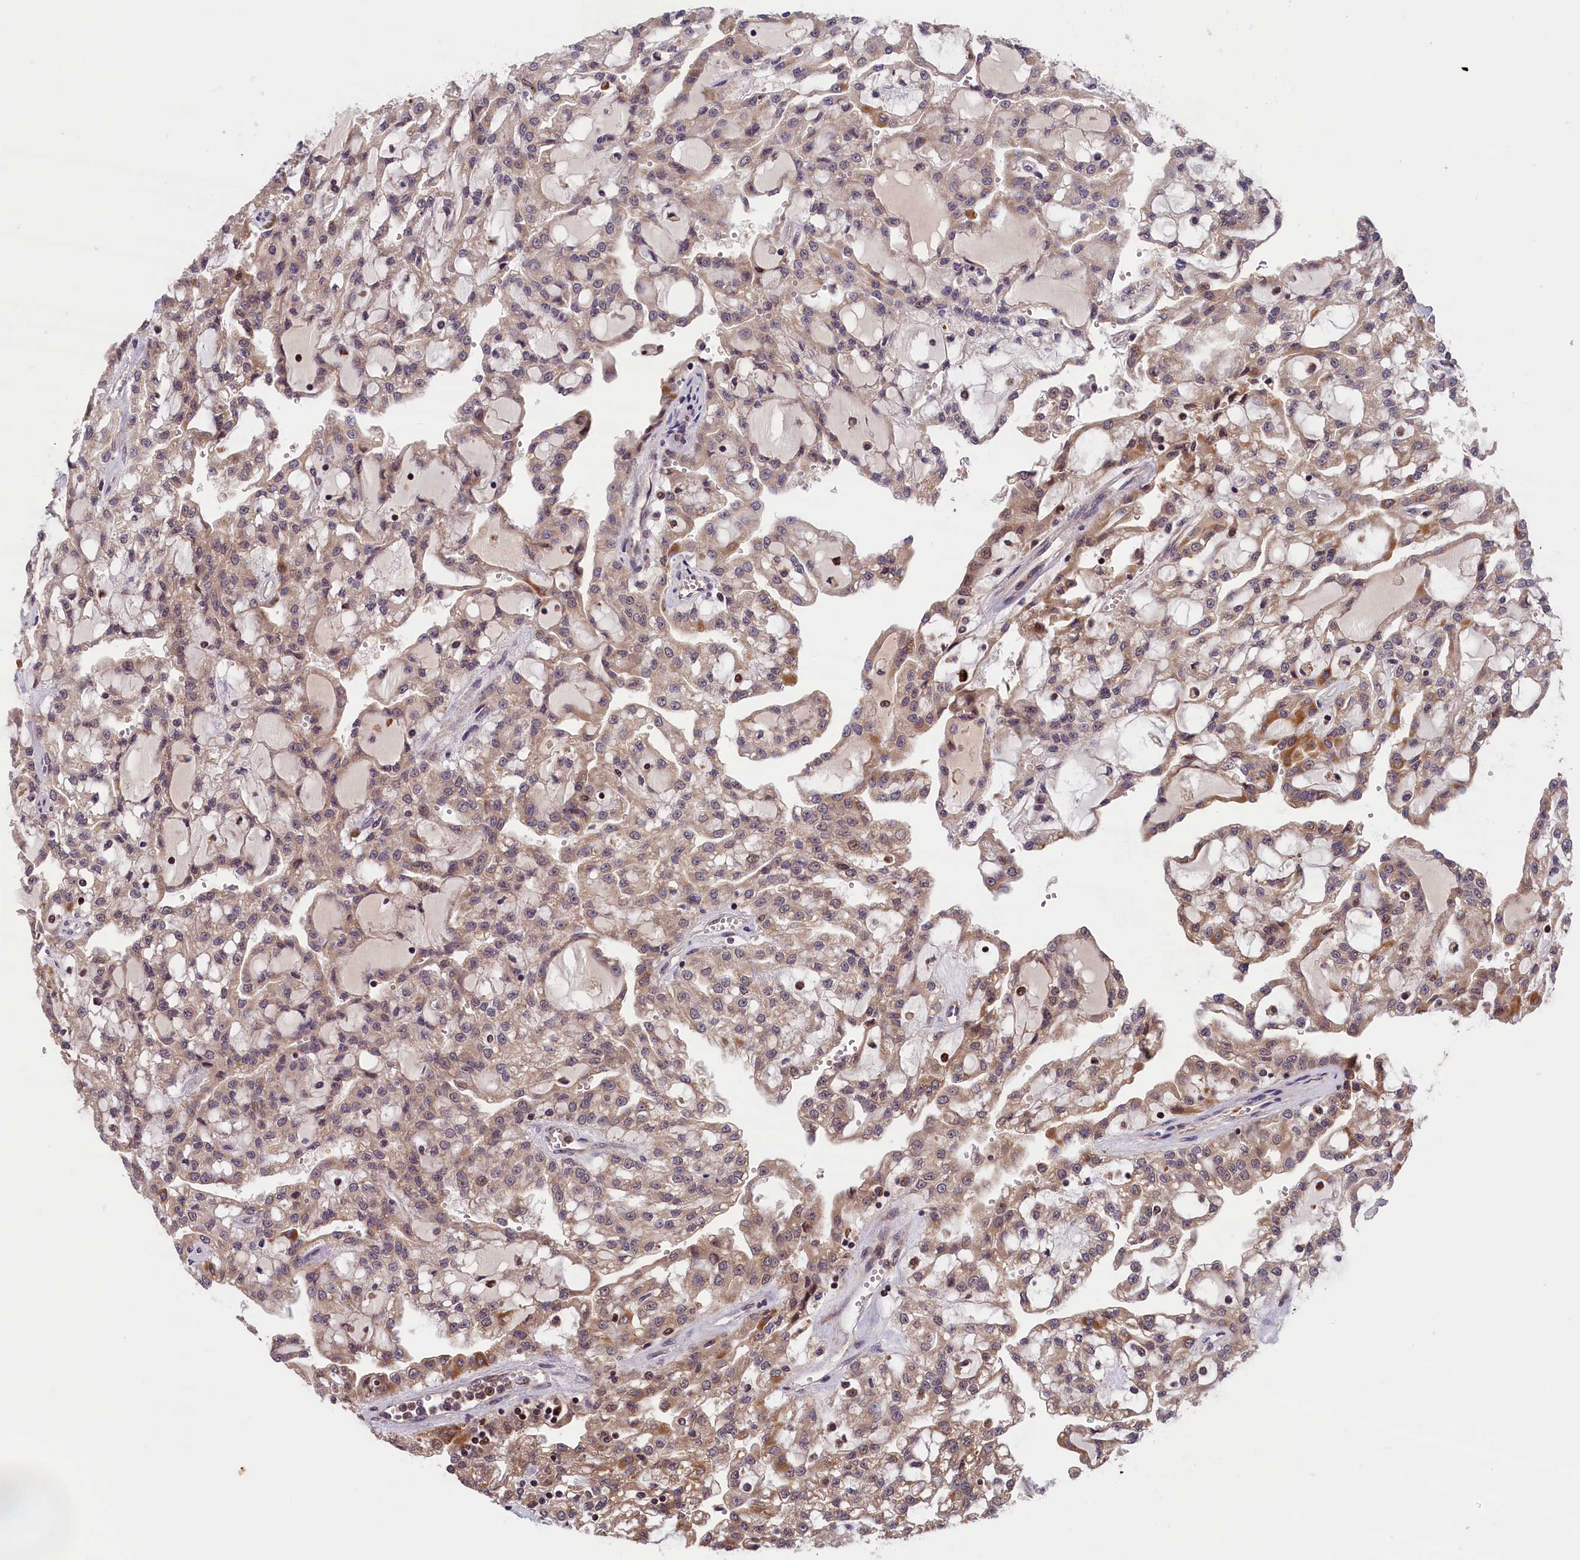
{"staining": {"intensity": "moderate", "quantity": ">75%", "location": "cytoplasmic/membranous"}, "tissue": "renal cancer", "cell_type": "Tumor cells", "image_type": "cancer", "snomed": [{"axis": "morphology", "description": "Adenocarcinoma, NOS"}, {"axis": "topography", "description": "Kidney"}], "caption": "DAB immunohistochemical staining of human renal cancer demonstrates moderate cytoplasmic/membranous protein staining in about >75% of tumor cells.", "gene": "KCNK6", "patient": {"sex": "male", "age": 63}}